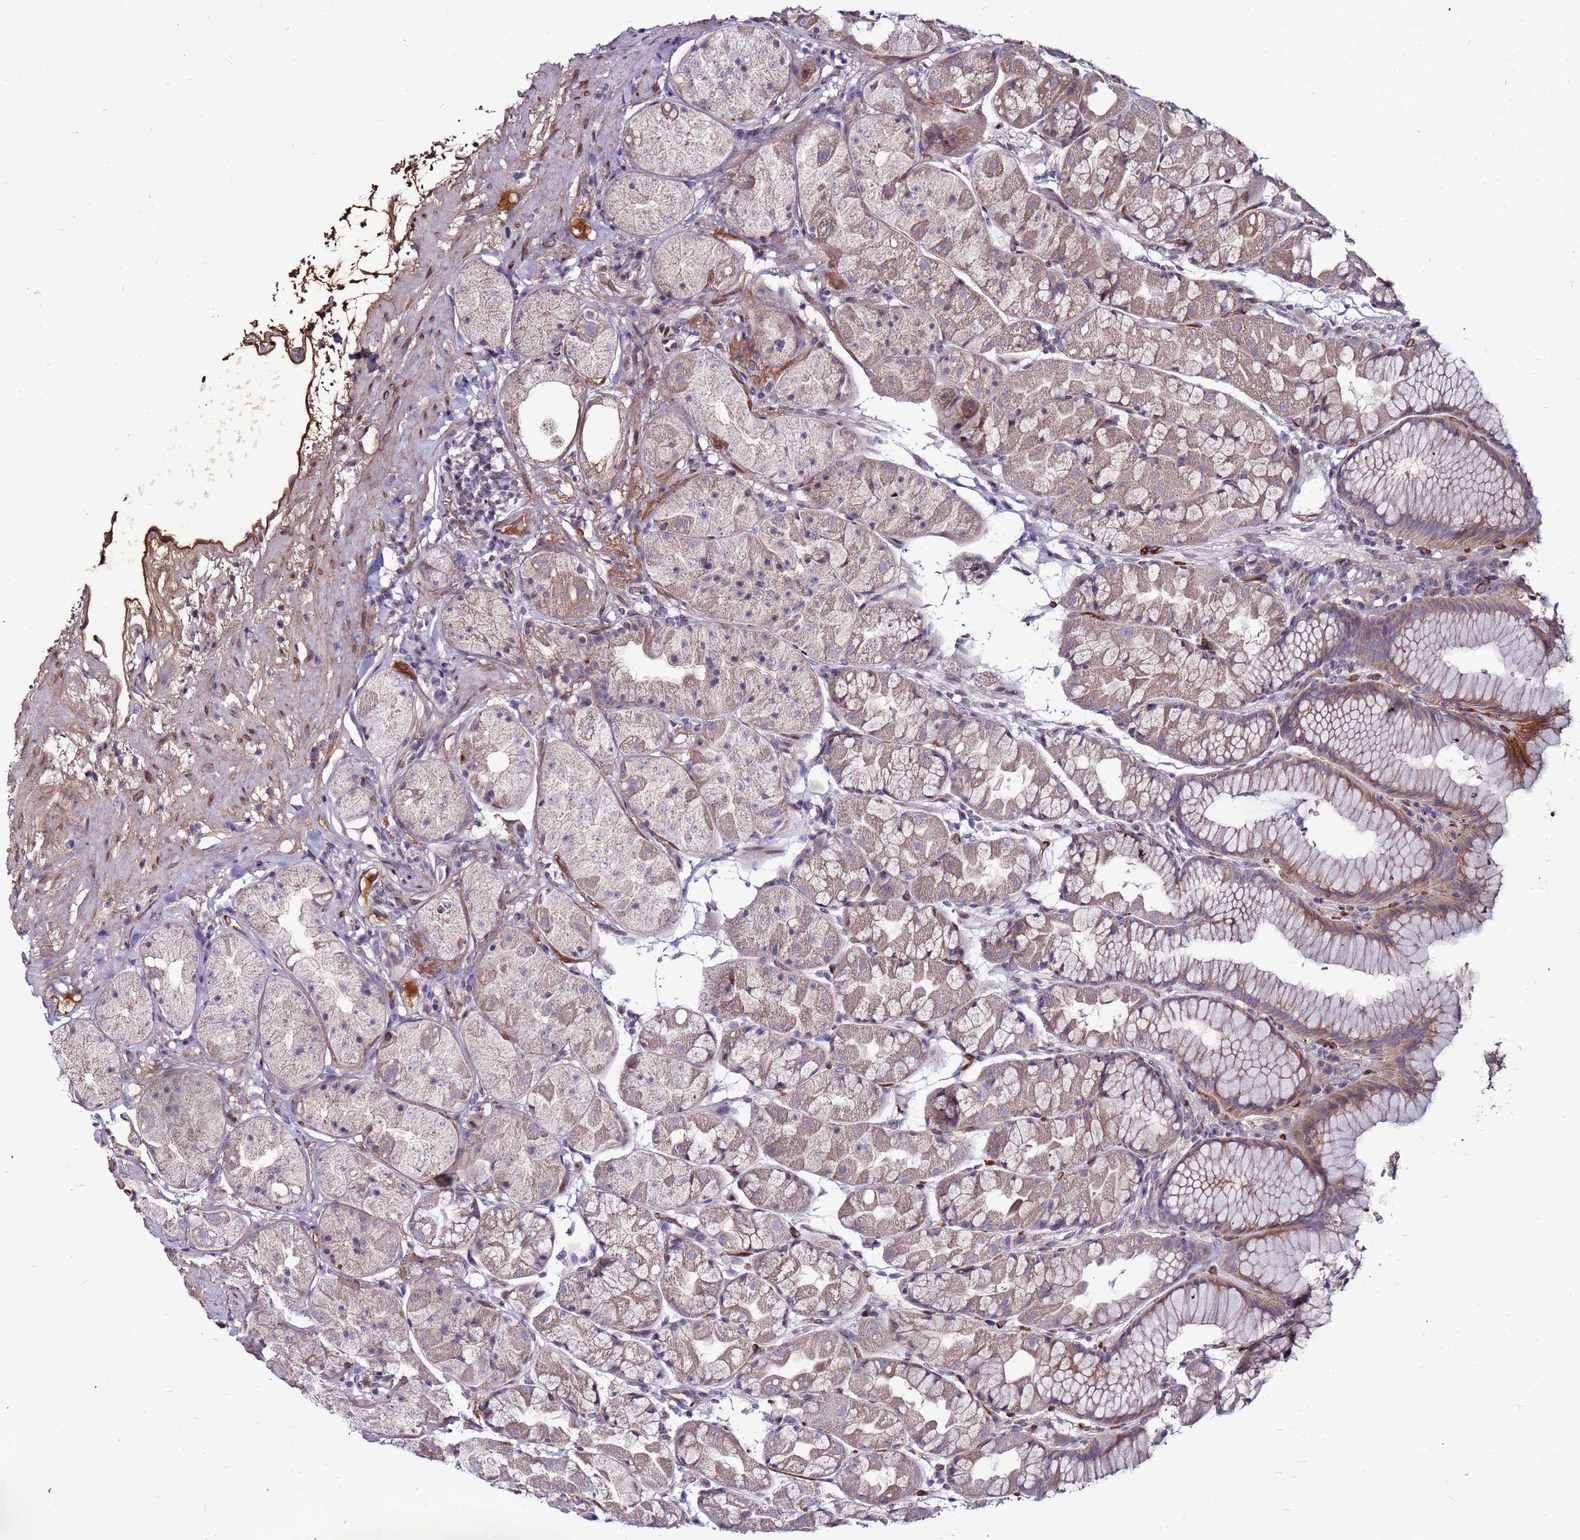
{"staining": {"intensity": "weak", "quantity": "25%-75%", "location": "cytoplasmic/membranous"}, "tissue": "stomach", "cell_type": "Glandular cells", "image_type": "normal", "snomed": [{"axis": "morphology", "description": "Normal tissue, NOS"}, {"axis": "topography", "description": "Stomach"}], "caption": "Protein staining of unremarkable stomach displays weak cytoplasmic/membranous staining in approximately 25%-75% of glandular cells. (brown staining indicates protein expression, while blue staining denotes nuclei).", "gene": "CCDC71", "patient": {"sex": "male", "age": 57}}